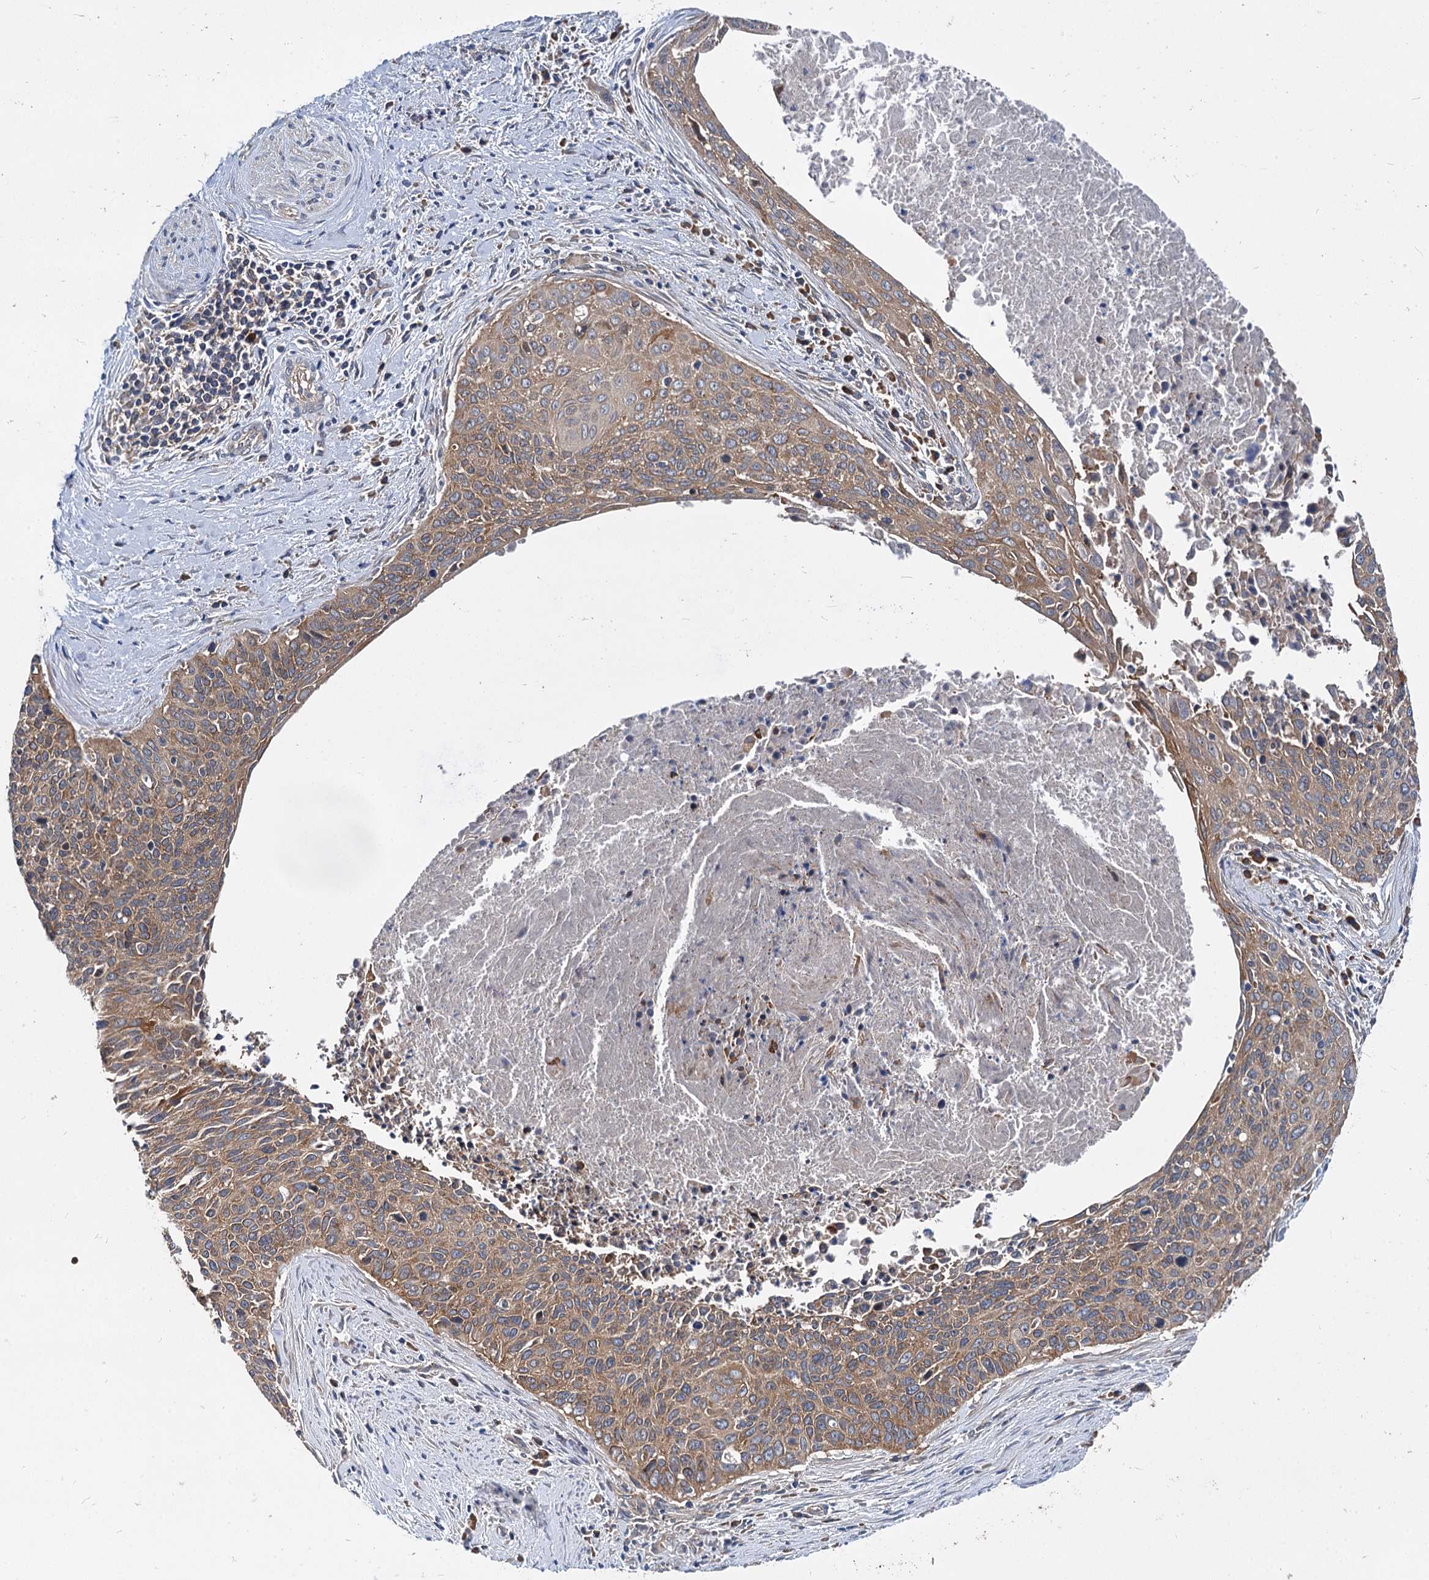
{"staining": {"intensity": "moderate", "quantity": ">75%", "location": "cytoplasmic/membranous"}, "tissue": "cervical cancer", "cell_type": "Tumor cells", "image_type": "cancer", "snomed": [{"axis": "morphology", "description": "Squamous cell carcinoma, NOS"}, {"axis": "topography", "description": "Cervix"}], "caption": "Tumor cells show medium levels of moderate cytoplasmic/membranous expression in about >75% of cells in cervical cancer (squamous cell carcinoma).", "gene": "EIF2B2", "patient": {"sex": "female", "age": 55}}